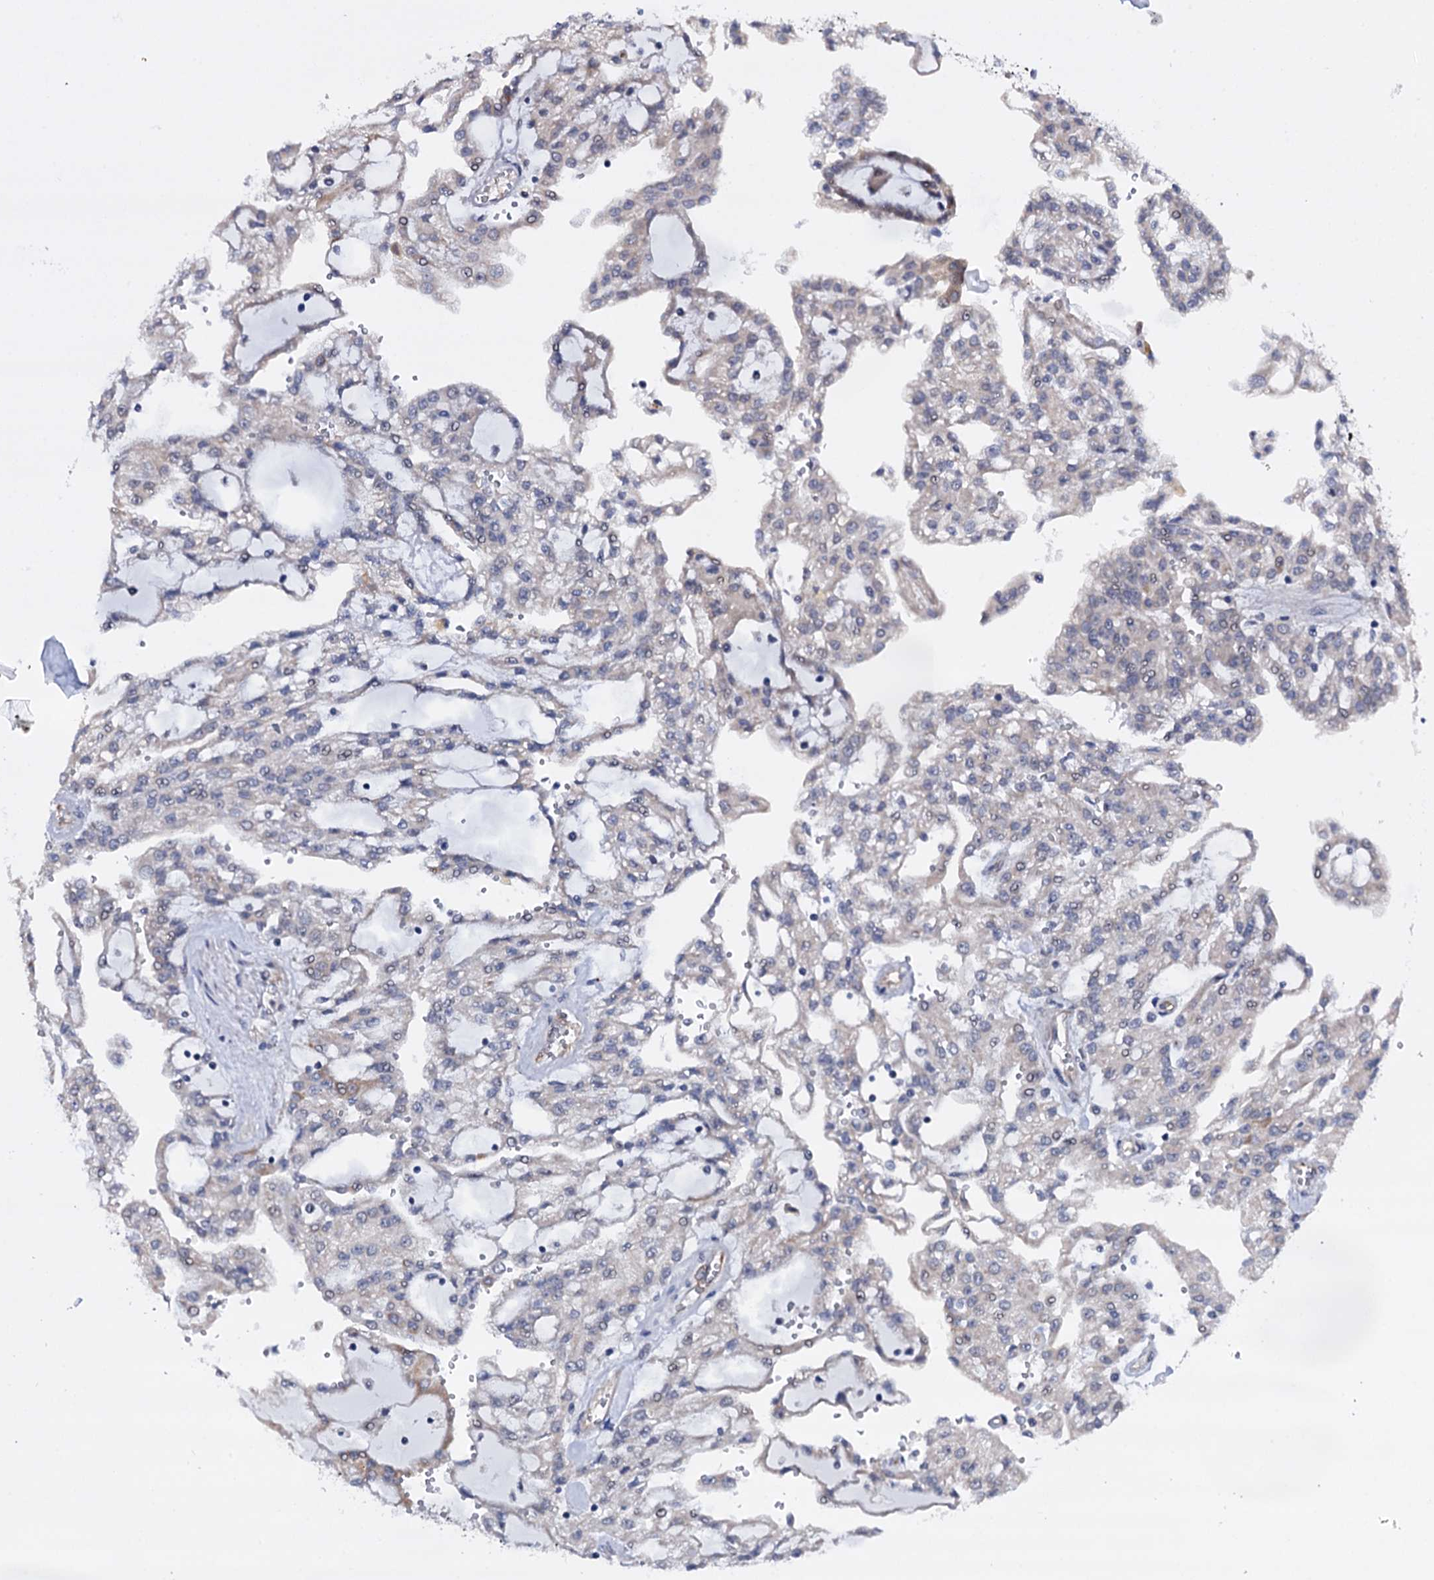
{"staining": {"intensity": "moderate", "quantity": "<25%", "location": "cytoplasmic/membranous"}, "tissue": "renal cancer", "cell_type": "Tumor cells", "image_type": "cancer", "snomed": [{"axis": "morphology", "description": "Adenocarcinoma, NOS"}, {"axis": "topography", "description": "Kidney"}], "caption": "Moderate cytoplasmic/membranous staining for a protein is identified in about <25% of tumor cells of renal cancer using immunohistochemistry (IHC).", "gene": "GAREM1", "patient": {"sex": "male", "age": 63}}